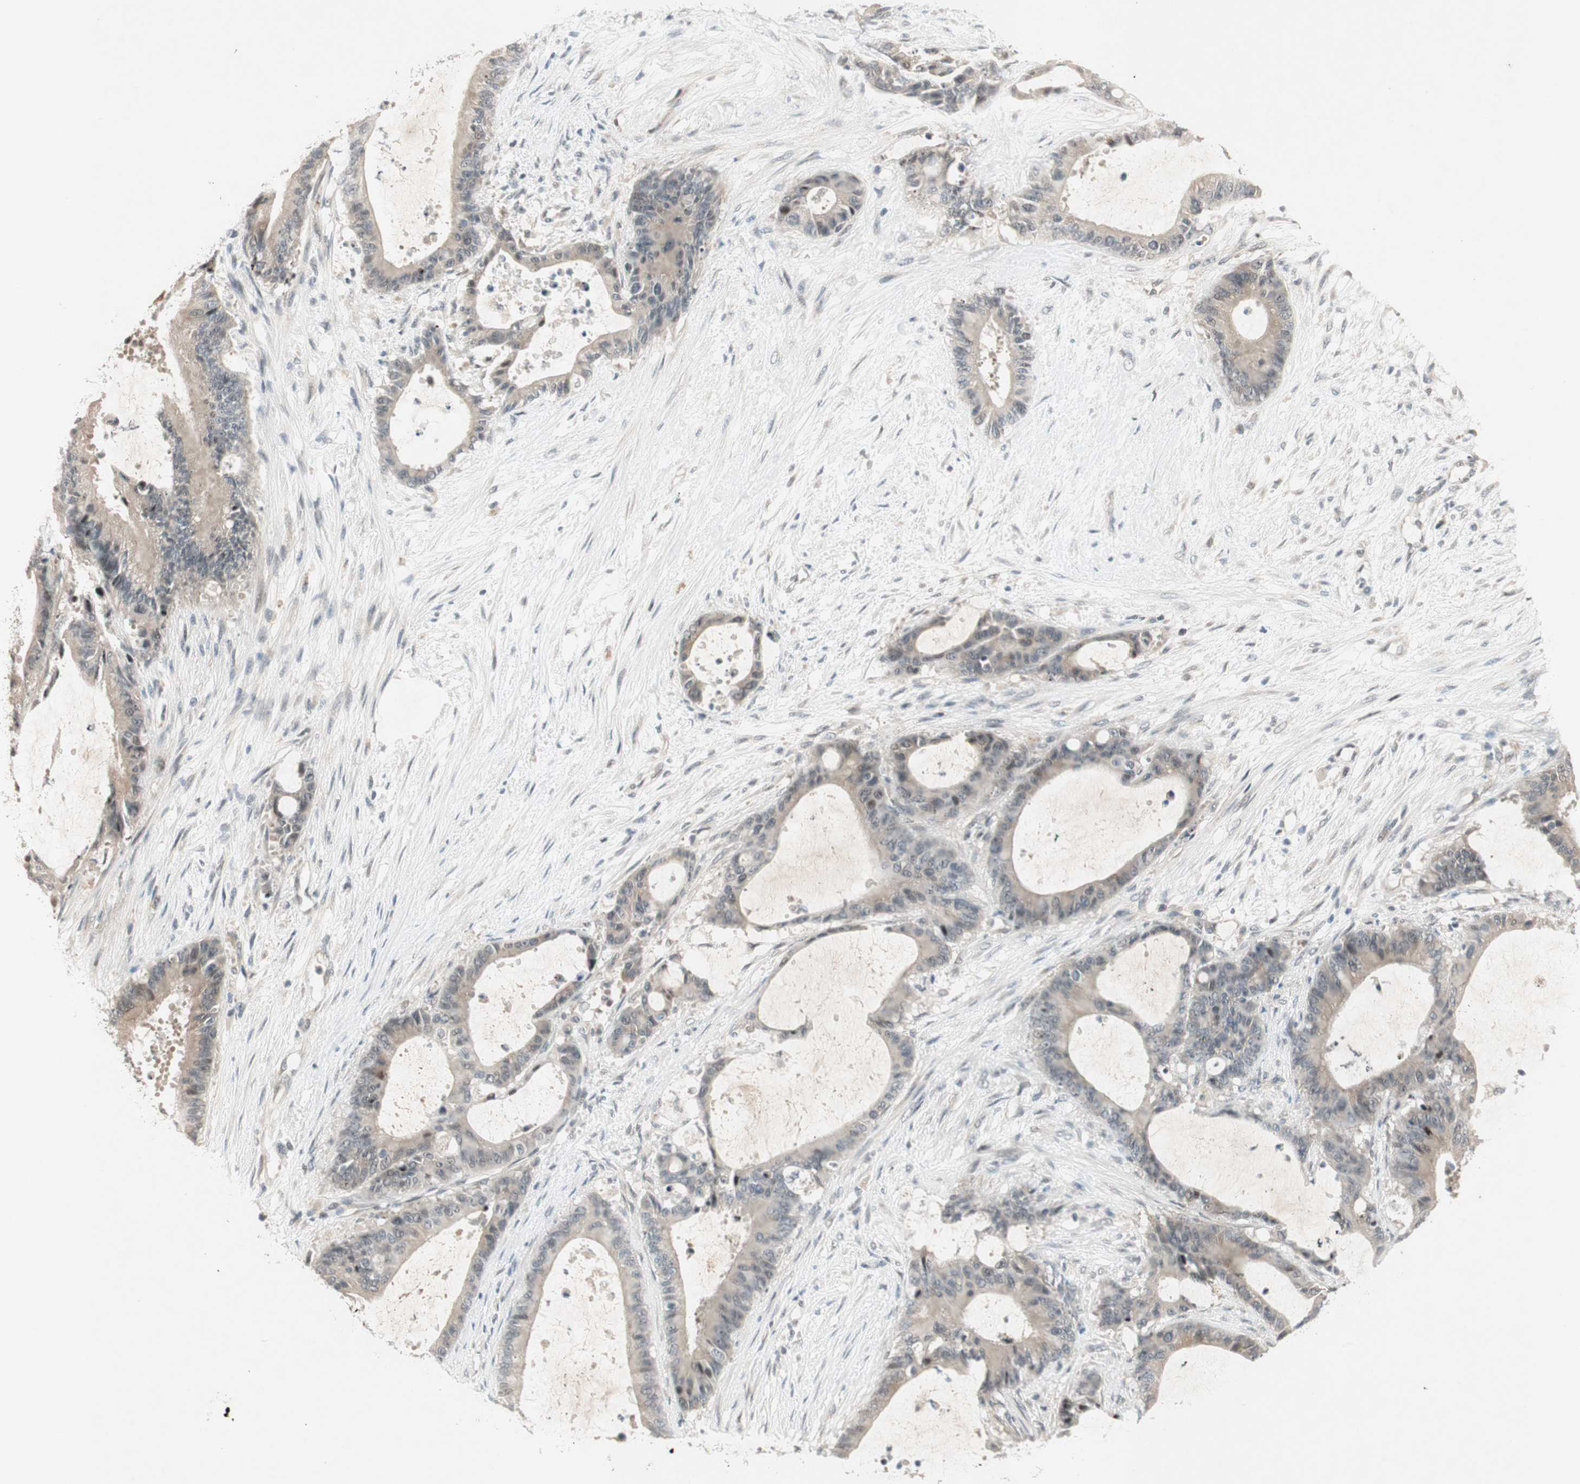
{"staining": {"intensity": "weak", "quantity": "25%-75%", "location": "cytoplasmic/membranous,nuclear"}, "tissue": "liver cancer", "cell_type": "Tumor cells", "image_type": "cancer", "snomed": [{"axis": "morphology", "description": "Cholangiocarcinoma"}, {"axis": "topography", "description": "Liver"}], "caption": "This is an image of immunohistochemistry (IHC) staining of cholangiocarcinoma (liver), which shows weak positivity in the cytoplasmic/membranous and nuclear of tumor cells.", "gene": "ACSL5", "patient": {"sex": "female", "age": 73}}